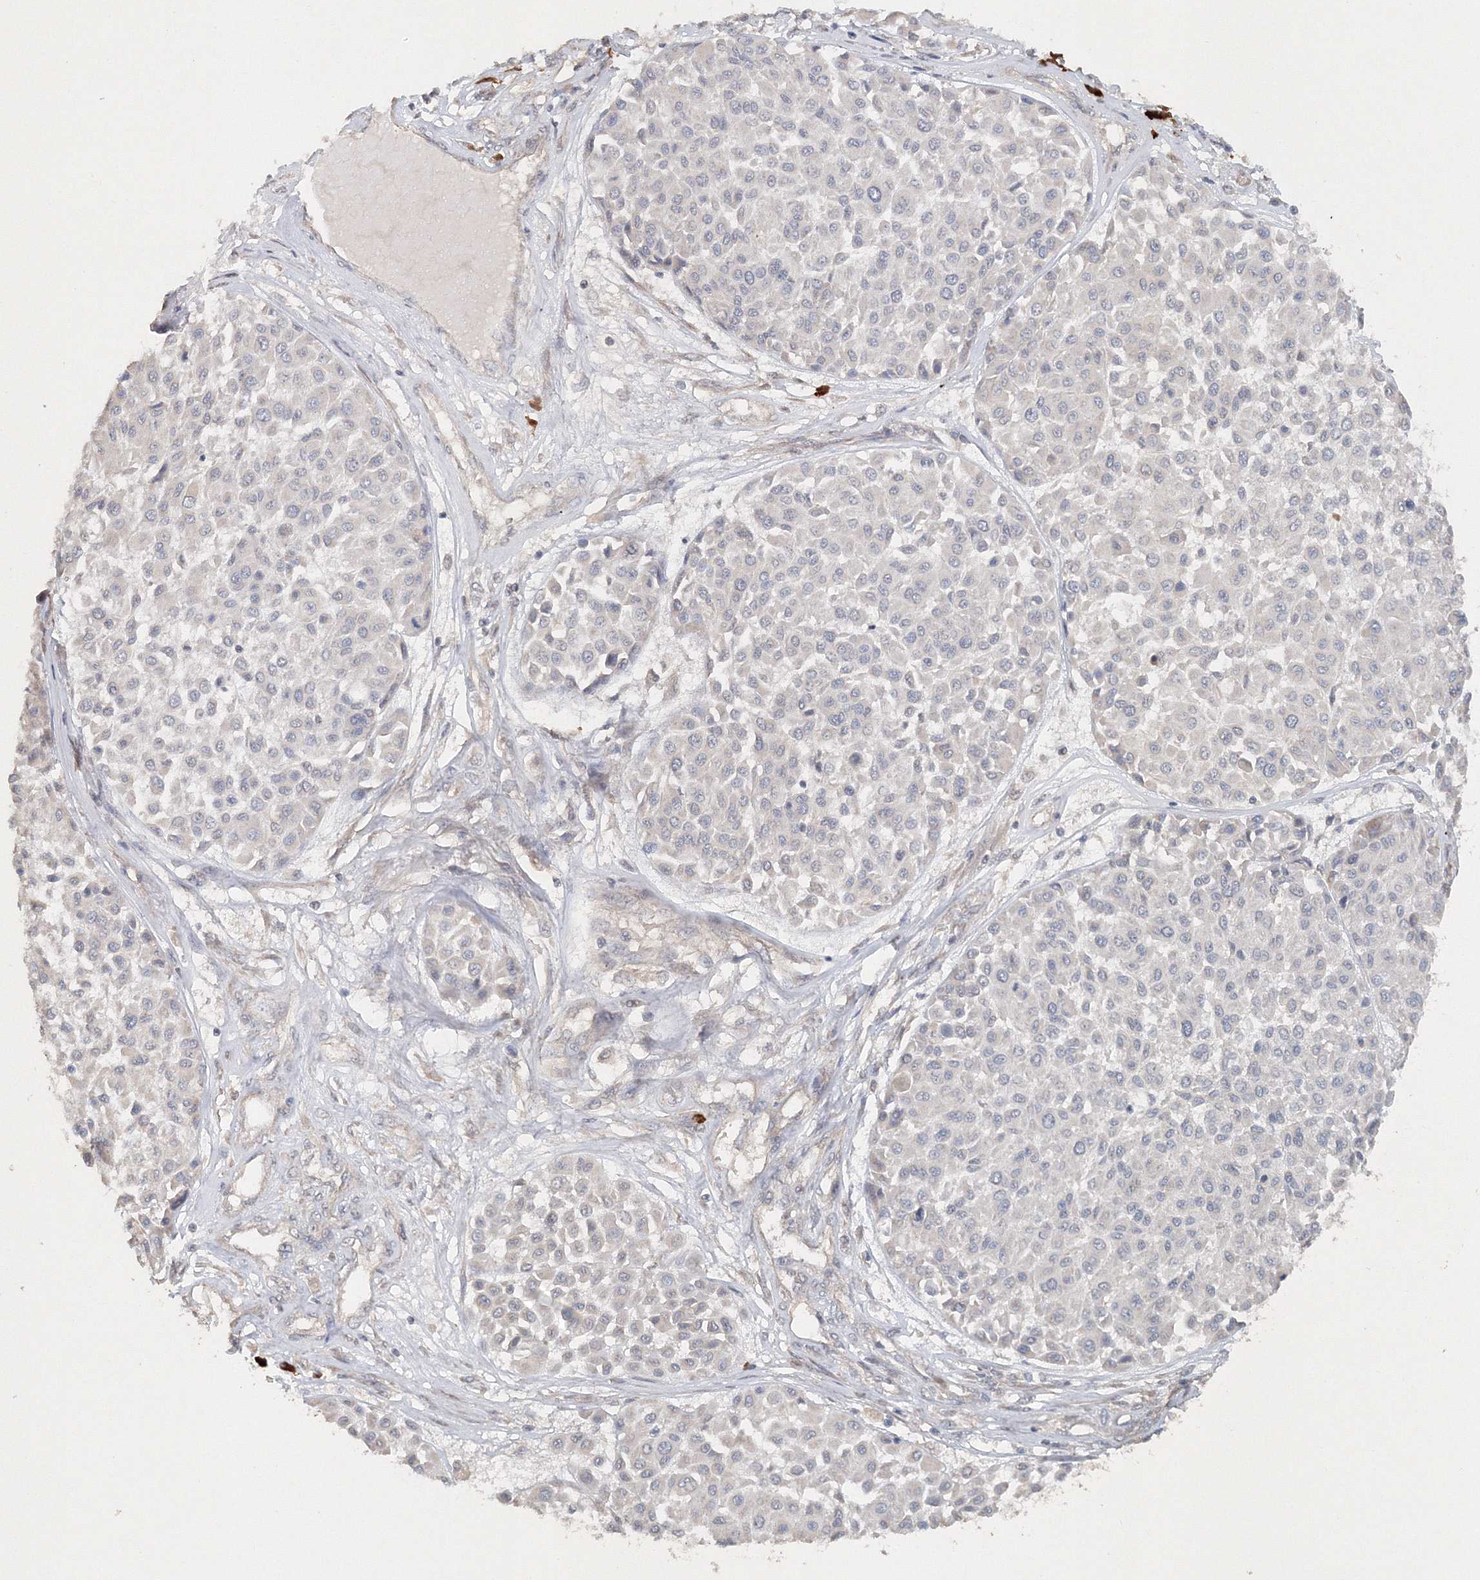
{"staining": {"intensity": "negative", "quantity": "none", "location": "none"}, "tissue": "melanoma", "cell_type": "Tumor cells", "image_type": "cancer", "snomed": [{"axis": "morphology", "description": "Malignant melanoma, Metastatic site"}, {"axis": "topography", "description": "Soft tissue"}], "caption": "This histopathology image is of malignant melanoma (metastatic site) stained with IHC to label a protein in brown with the nuclei are counter-stained blue. There is no positivity in tumor cells. (Stains: DAB immunohistochemistry with hematoxylin counter stain, Microscopy: brightfield microscopy at high magnification).", "gene": "NALF2", "patient": {"sex": "male", "age": 41}}